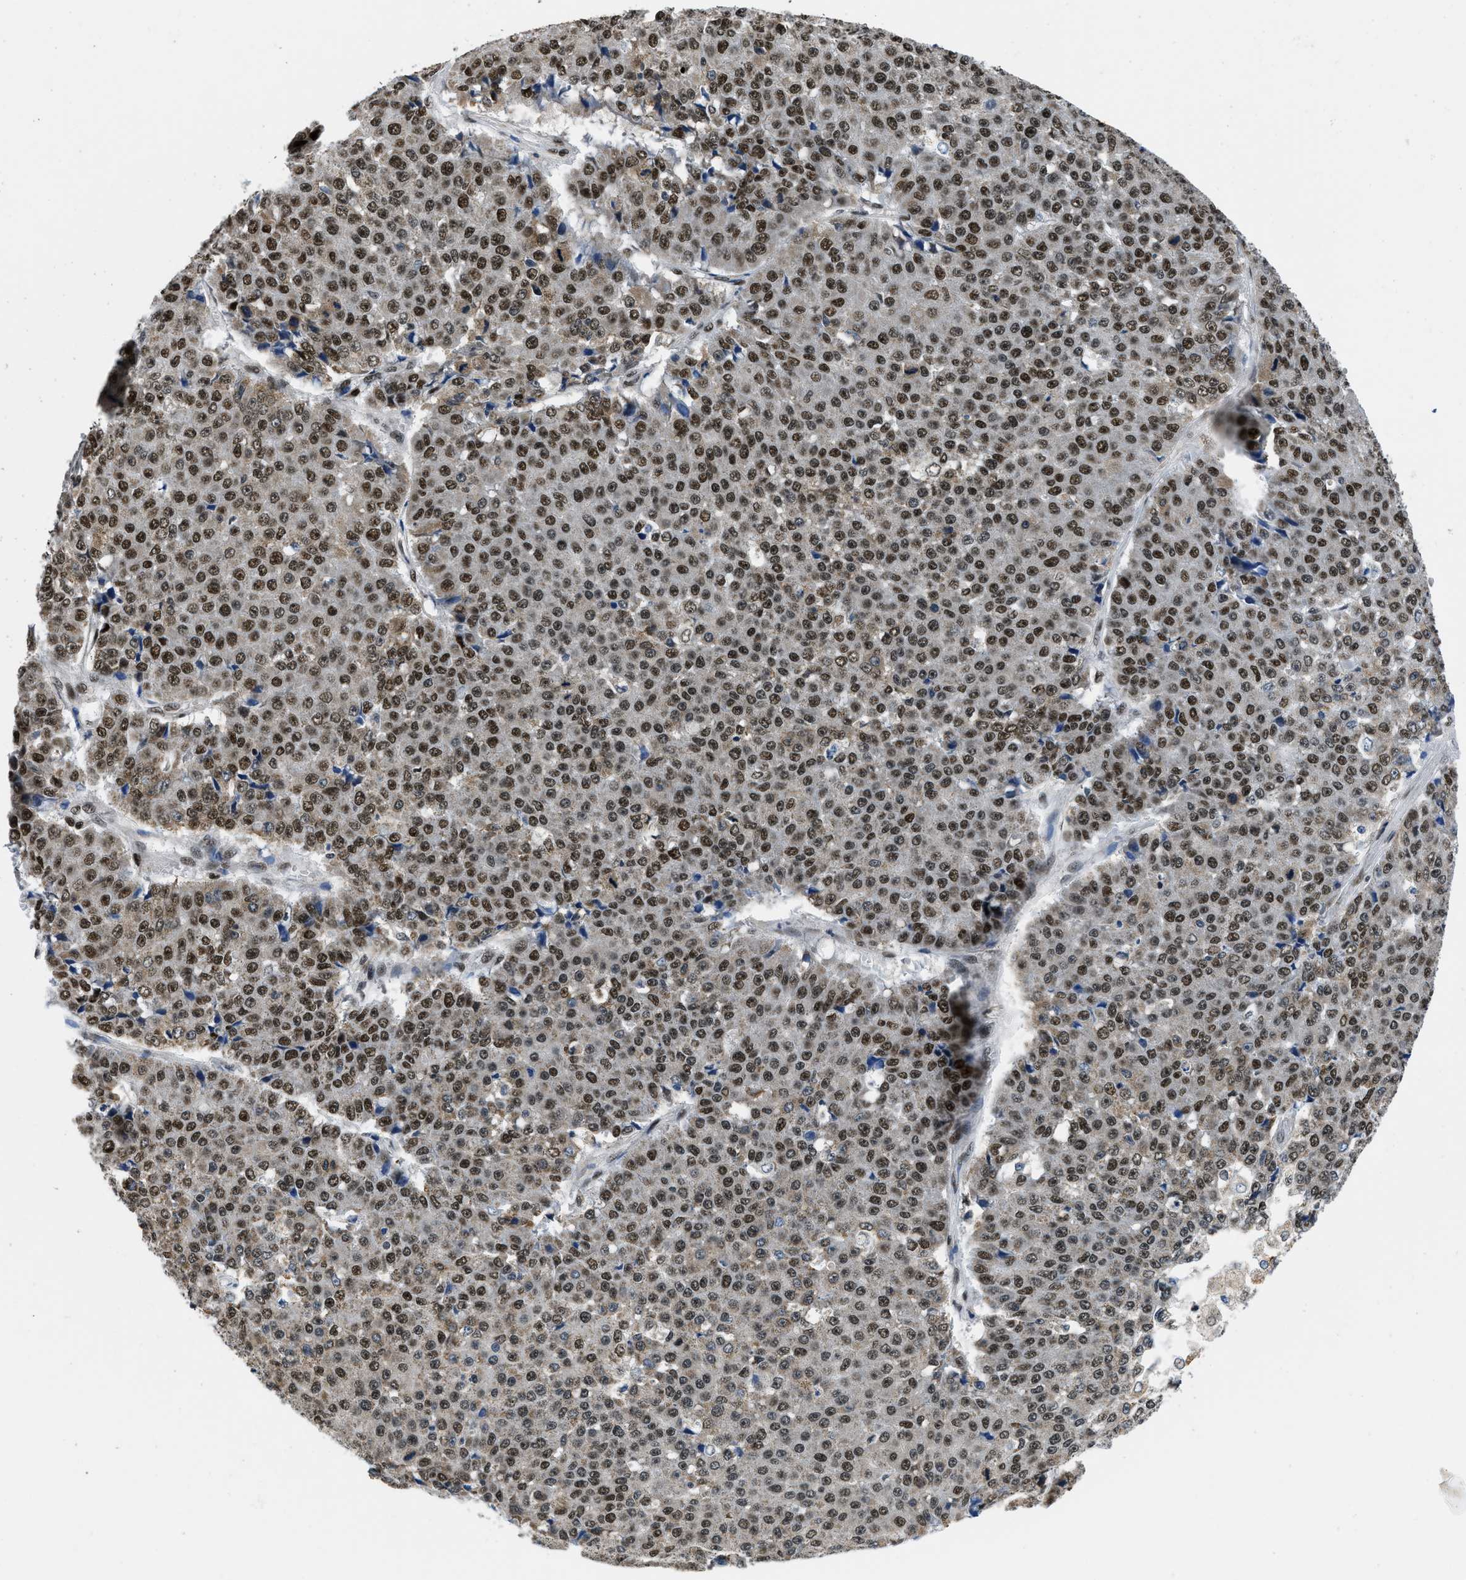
{"staining": {"intensity": "strong", "quantity": ">75%", "location": "nuclear"}, "tissue": "pancreatic cancer", "cell_type": "Tumor cells", "image_type": "cancer", "snomed": [{"axis": "morphology", "description": "Adenocarcinoma, NOS"}, {"axis": "topography", "description": "Pancreas"}], "caption": "Immunohistochemical staining of pancreatic cancer demonstrates high levels of strong nuclear expression in about >75% of tumor cells. The protein is shown in brown color, while the nuclei are stained blue.", "gene": "KDM3B", "patient": {"sex": "male", "age": 50}}